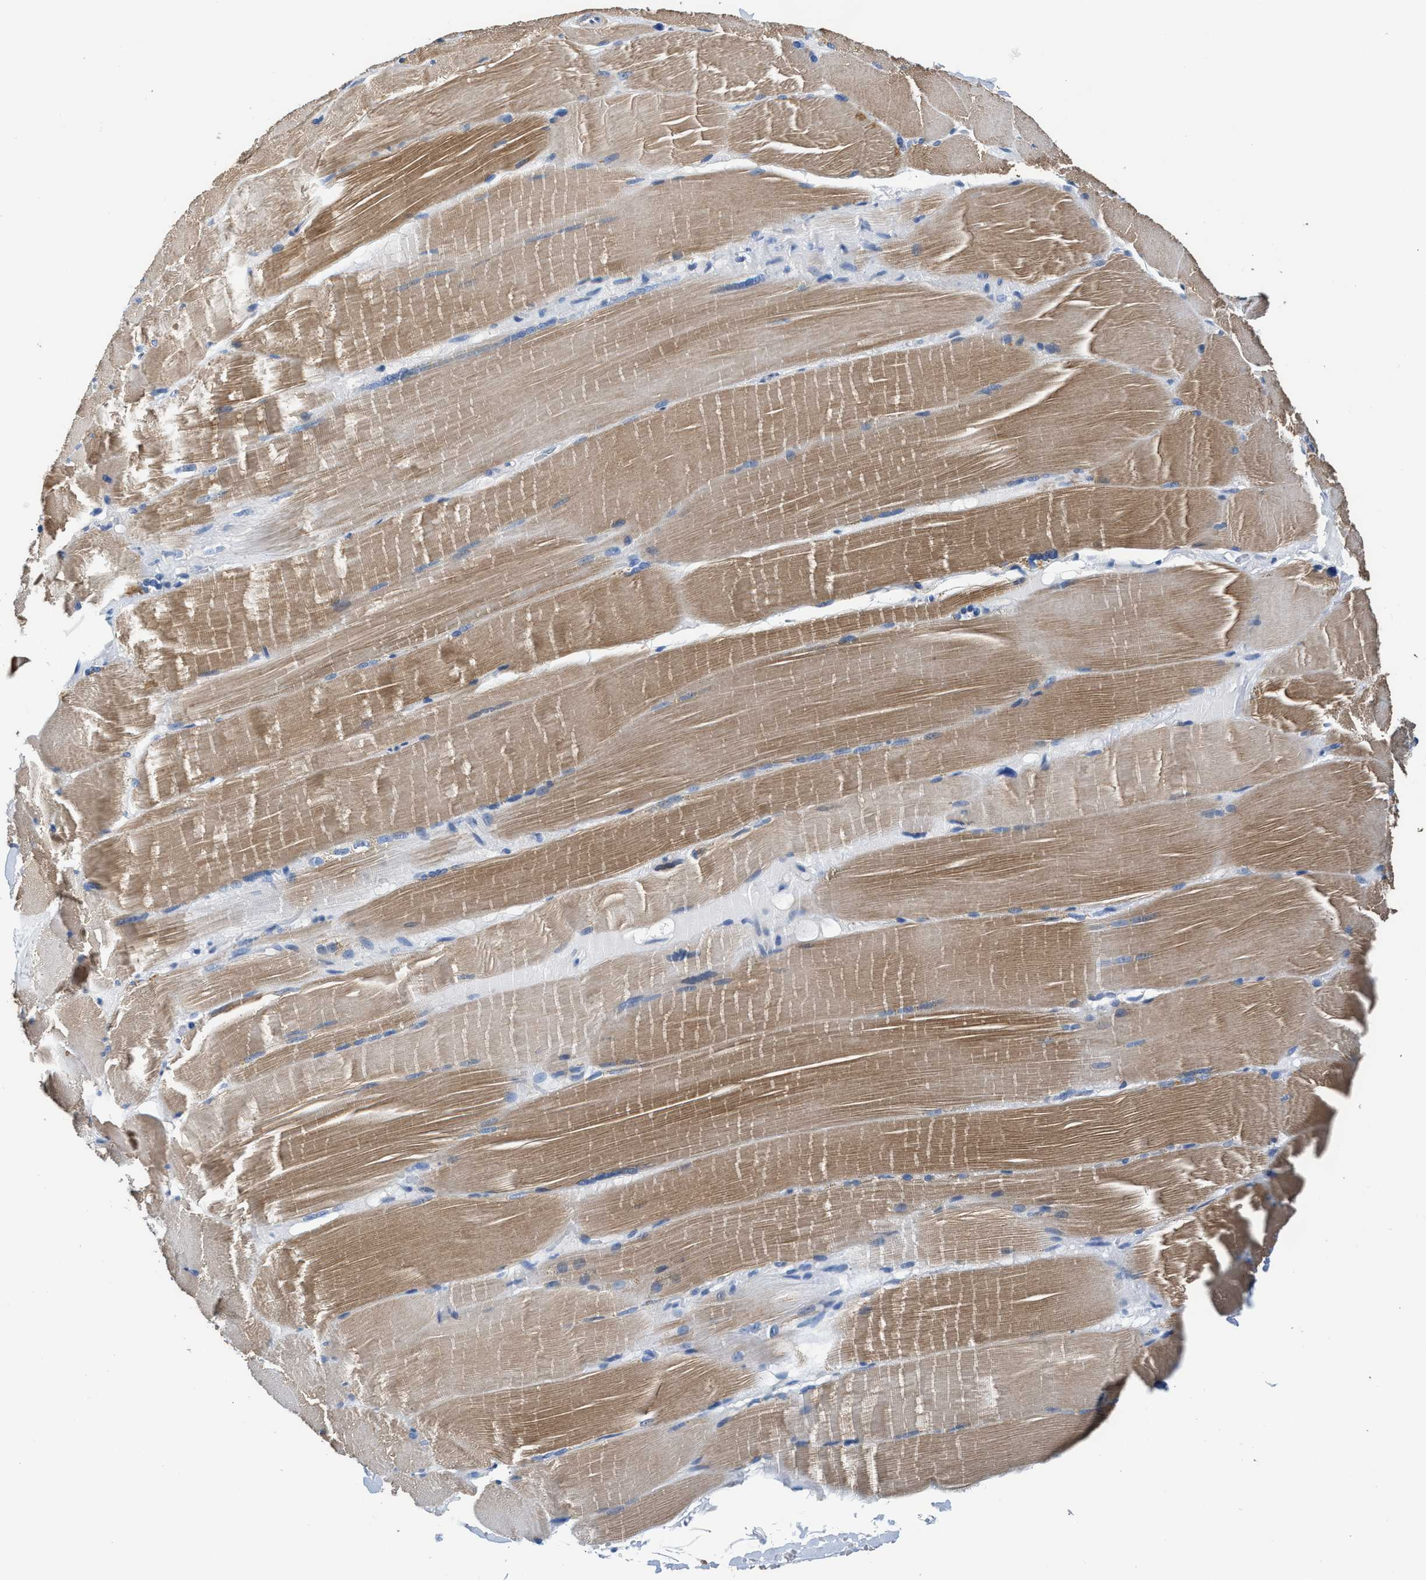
{"staining": {"intensity": "moderate", "quantity": "25%-75%", "location": "cytoplasmic/membranous"}, "tissue": "skeletal muscle", "cell_type": "Myocytes", "image_type": "normal", "snomed": [{"axis": "morphology", "description": "Normal tissue, NOS"}, {"axis": "topography", "description": "Skin"}, {"axis": "topography", "description": "Skeletal muscle"}], "caption": "IHC staining of normal skeletal muscle, which displays medium levels of moderate cytoplasmic/membranous expression in about 25%-75% of myocytes indicating moderate cytoplasmic/membranous protein staining. The staining was performed using DAB (3,3'-diaminobenzidine) (brown) for protein detection and nuclei were counterstained in hematoxylin (blue).", "gene": "MYH3", "patient": {"sex": "male", "age": 83}}